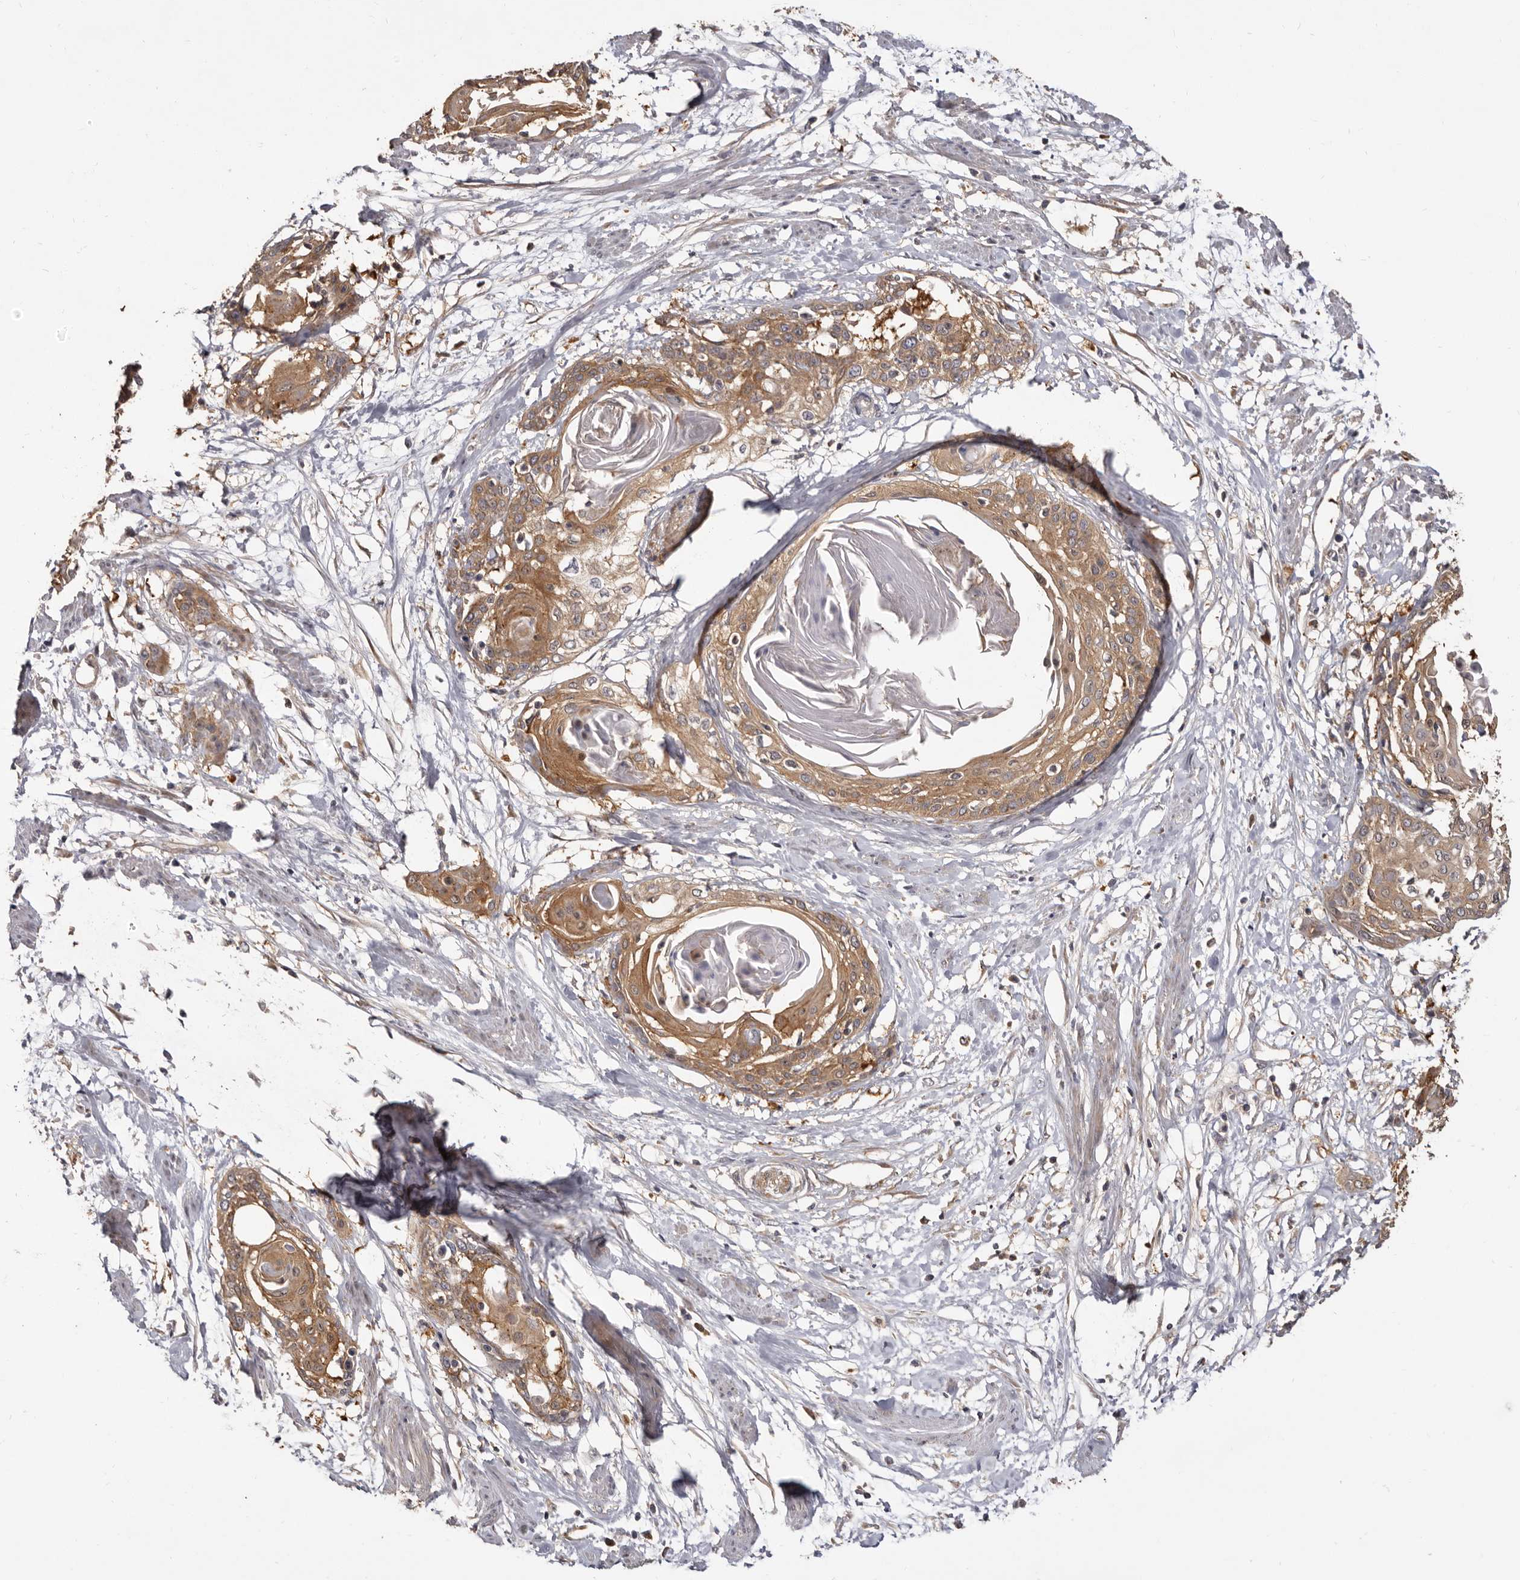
{"staining": {"intensity": "moderate", "quantity": ">75%", "location": "cytoplasmic/membranous"}, "tissue": "cervical cancer", "cell_type": "Tumor cells", "image_type": "cancer", "snomed": [{"axis": "morphology", "description": "Squamous cell carcinoma, NOS"}, {"axis": "topography", "description": "Cervix"}], "caption": "Brown immunohistochemical staining in human cervical cancer demonstrates moderate cytoplasmic/membranous positivity in approximately >75% of tumor cells.", "gene": "ADAMTS20", "patient": {"sex": "female", "age": 57}}